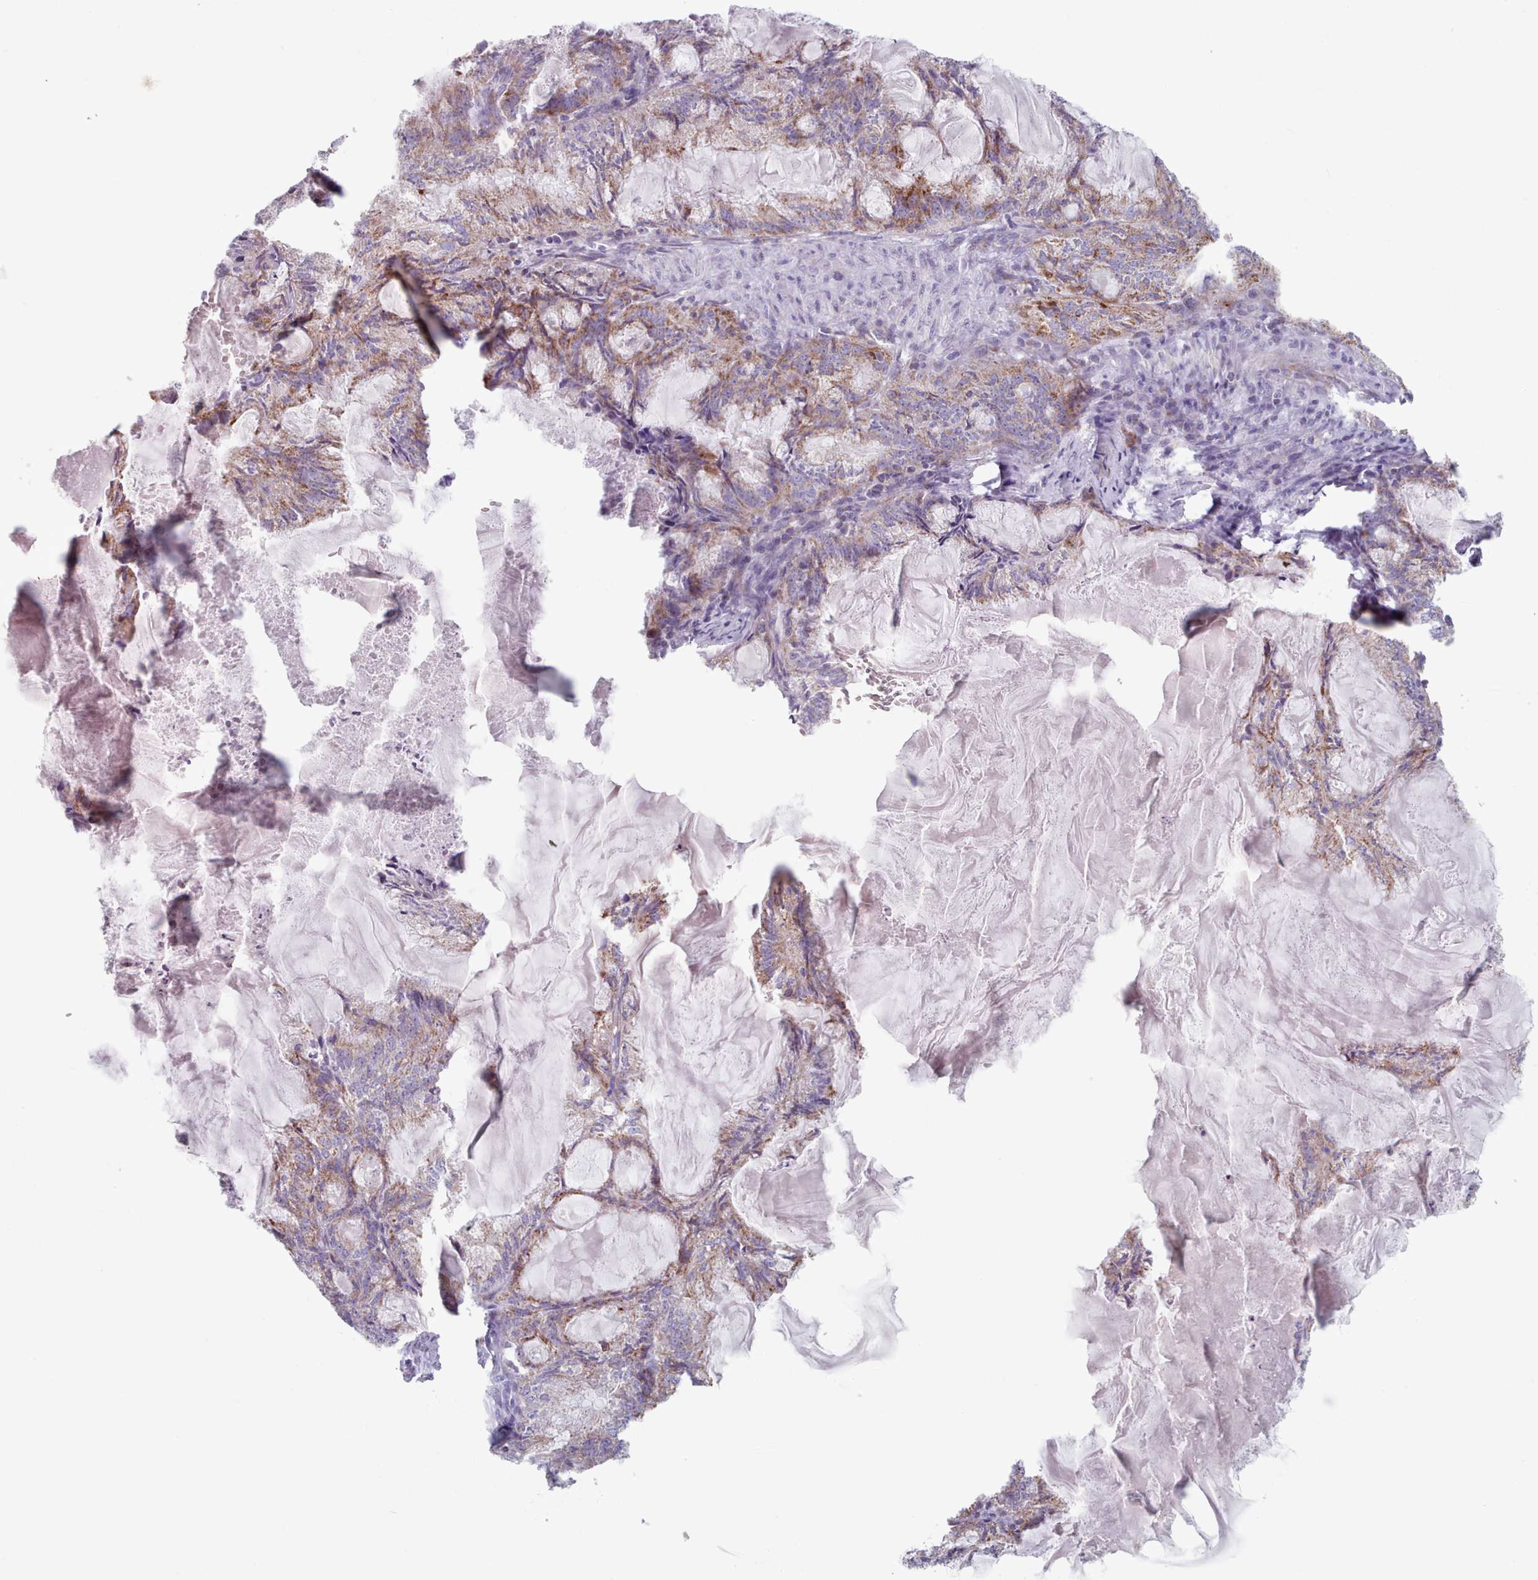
{"staining": {"intensity": "moderate", "quantity": ">75%", "location": "cytoplasmic/membranous"}, "tissue": "endometrial cancer", "cell_type": "Tumor cells", "image_type": "cancer", "snomed": [{"axis": "morphology", "description": "Adenocarcinoma, NOS"}, {"axis": "topography", "description": "Endometrium"}], "caption": "A high-resolution image shows immunohistochemistry (IHC) staining of adenocarcinoma (endometrial), which reveals moderate cytoplasmic/membranous expression in approximately >75% of tumor cells. The protein is shown in brown color, while the nuclei are stained blue.", "gene": "FAM170B", "patient": {"sex": "female", "age": 86}}